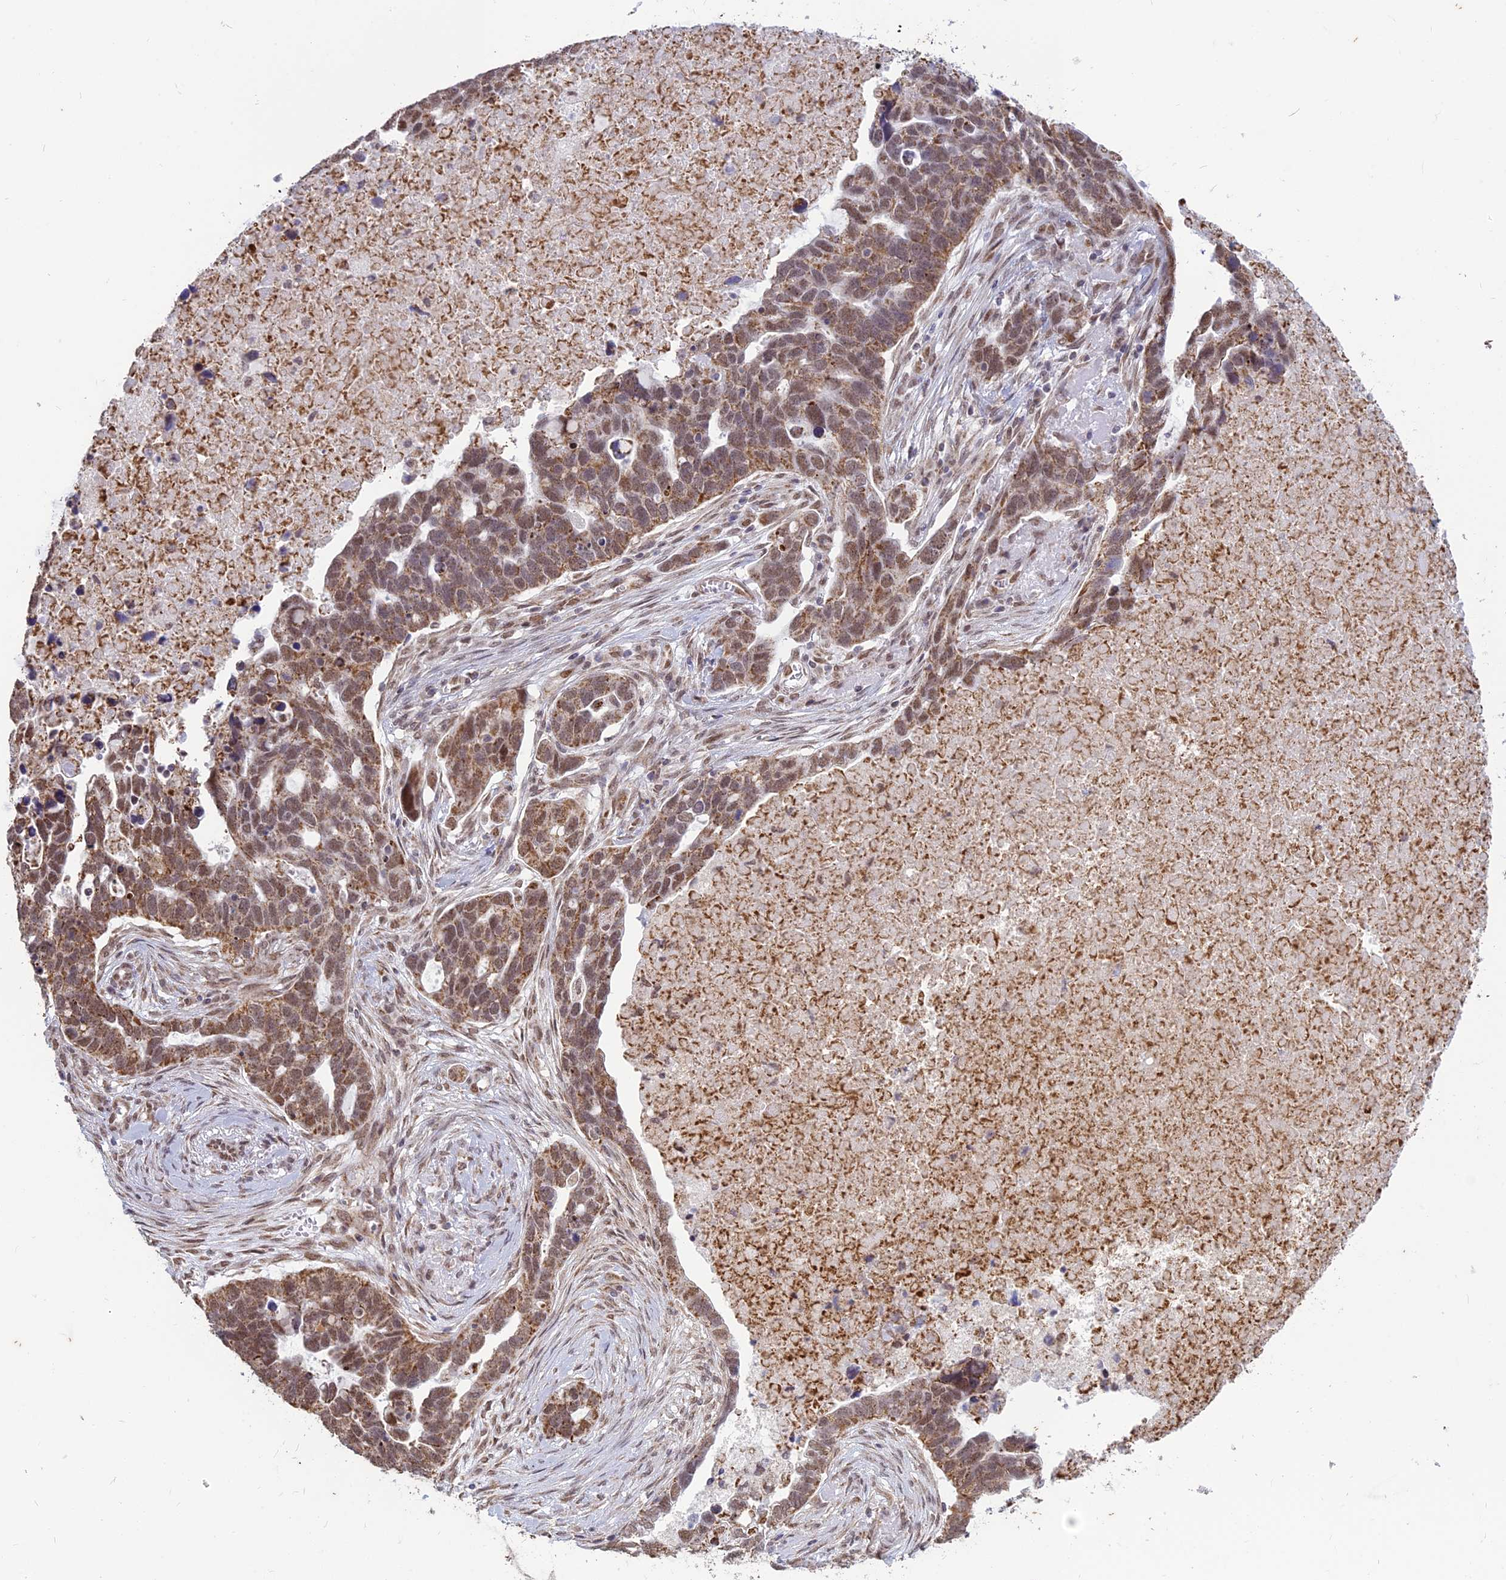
{"staining": {"intensity": "moderate", "quantity": ">75%", "location": "cytoplasmic/membranous,nuclear"}, "tissue": "ovarian cancer", "cell_type": "Tumor cells", "image_type": "cancer", "snomed": [{"axis": "morphology", "description": "Cystadenocarcinoma, serous, NOS"}, {"axis": "topography", "description": "Ovary"}], "caption": "Human ovarian cancer (serous cystadenocarcinoma) stained with a brown dye reveals moderate cytoplasmic/membranous and nuclear positive staining in about >75% of tumor cells.", "gene": "ARHGAP40", "patient": {"sex": "female", "age": 54}}